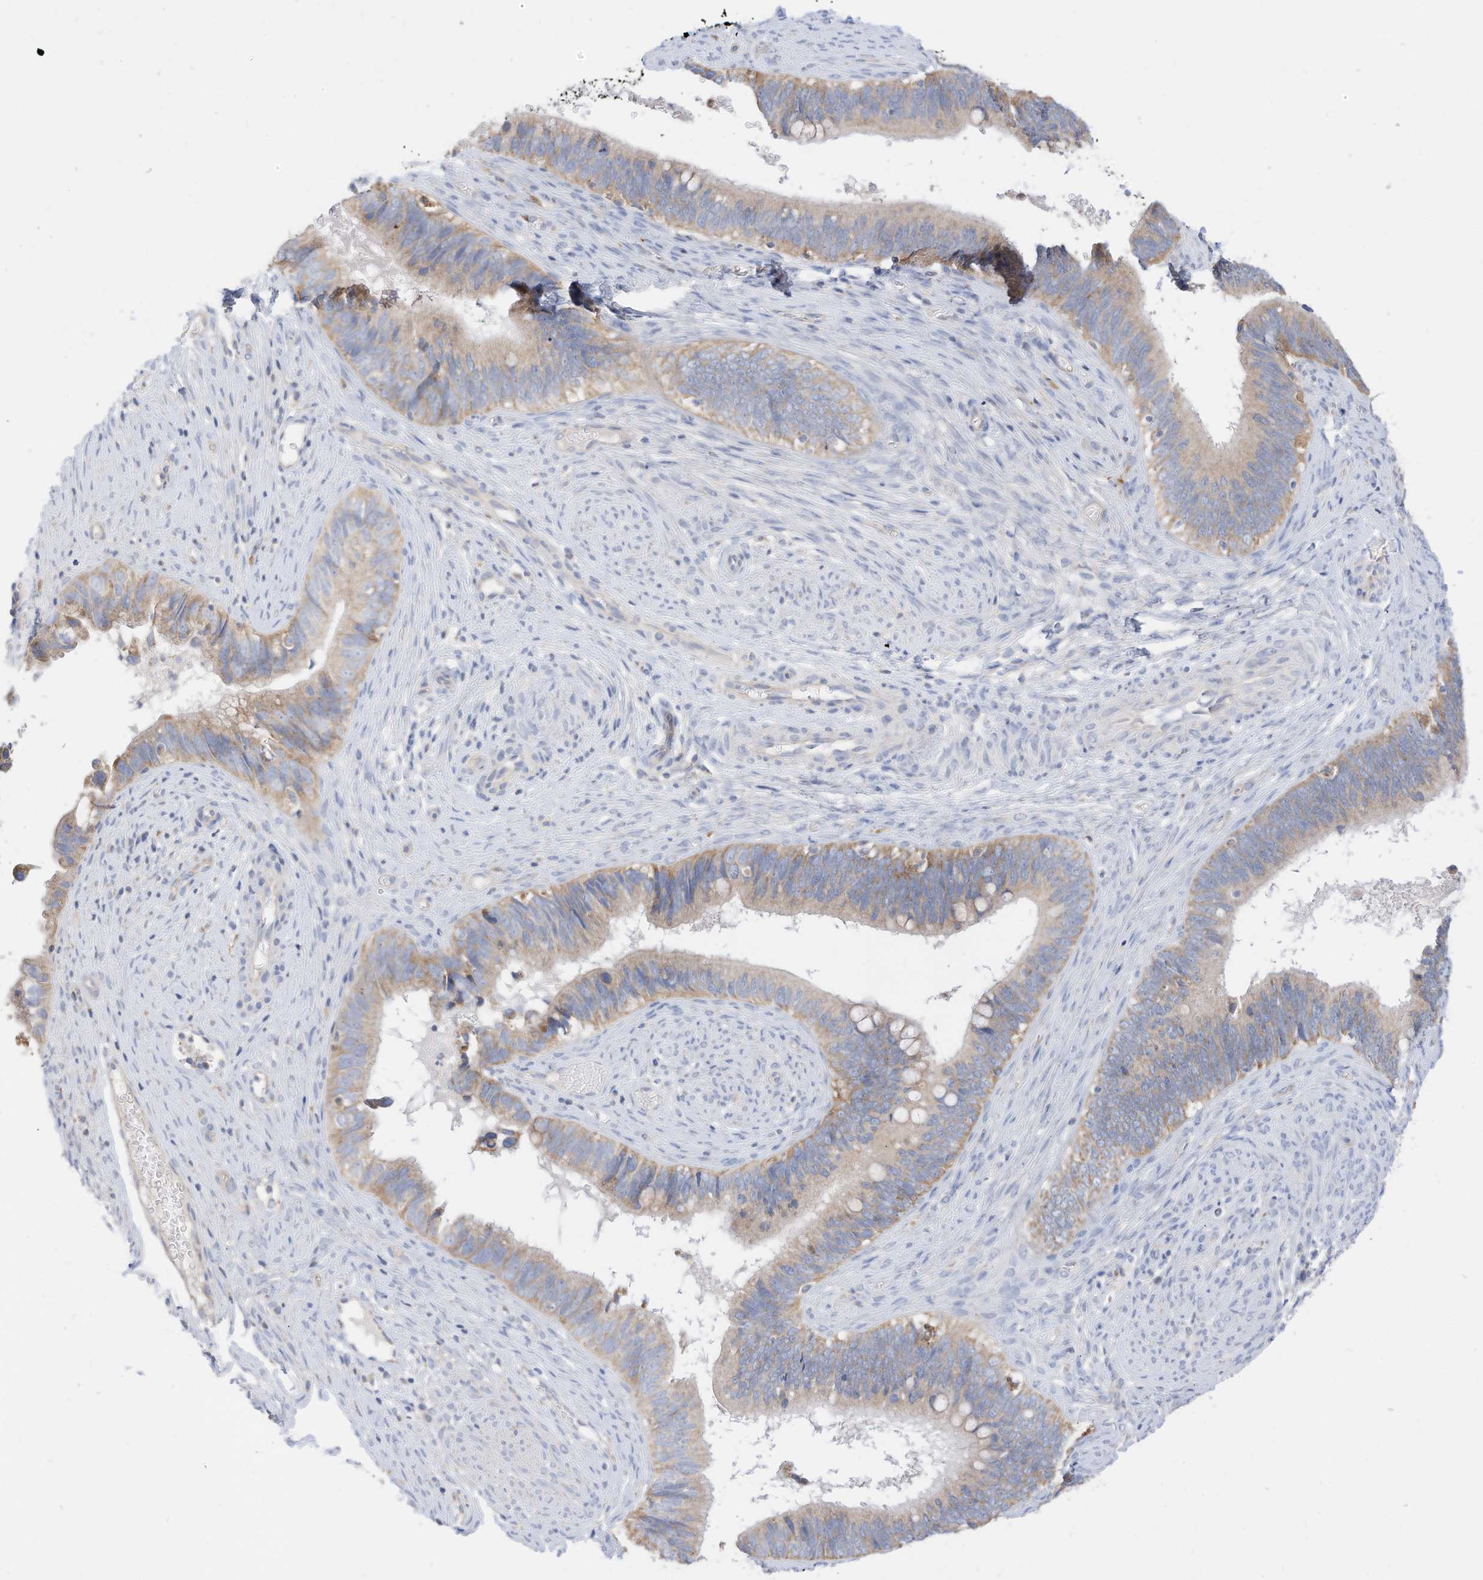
{"staining": {"intensity": "weak", "quantity": "25%-75%", "location": "cytoplasmic/membranous"}, "tissue": "cervical cancer", "cell_type": "Tumor cells", "image_type": "cancer", "snomed": [{"axis": "morphology", "description": "Adenocarcinoma, NOS"}, {"axis": "topography", "description": "Cervix"}], "caption": "The histopathology image shows immunohistochemical staining of adenocarcinoma (cervical). There is weak cytoplasmic/membranous staining is seen in about 25%-75% of tumor cells.", "gene": "RHOH", "patient": {"sex": "female", "age": 42}}